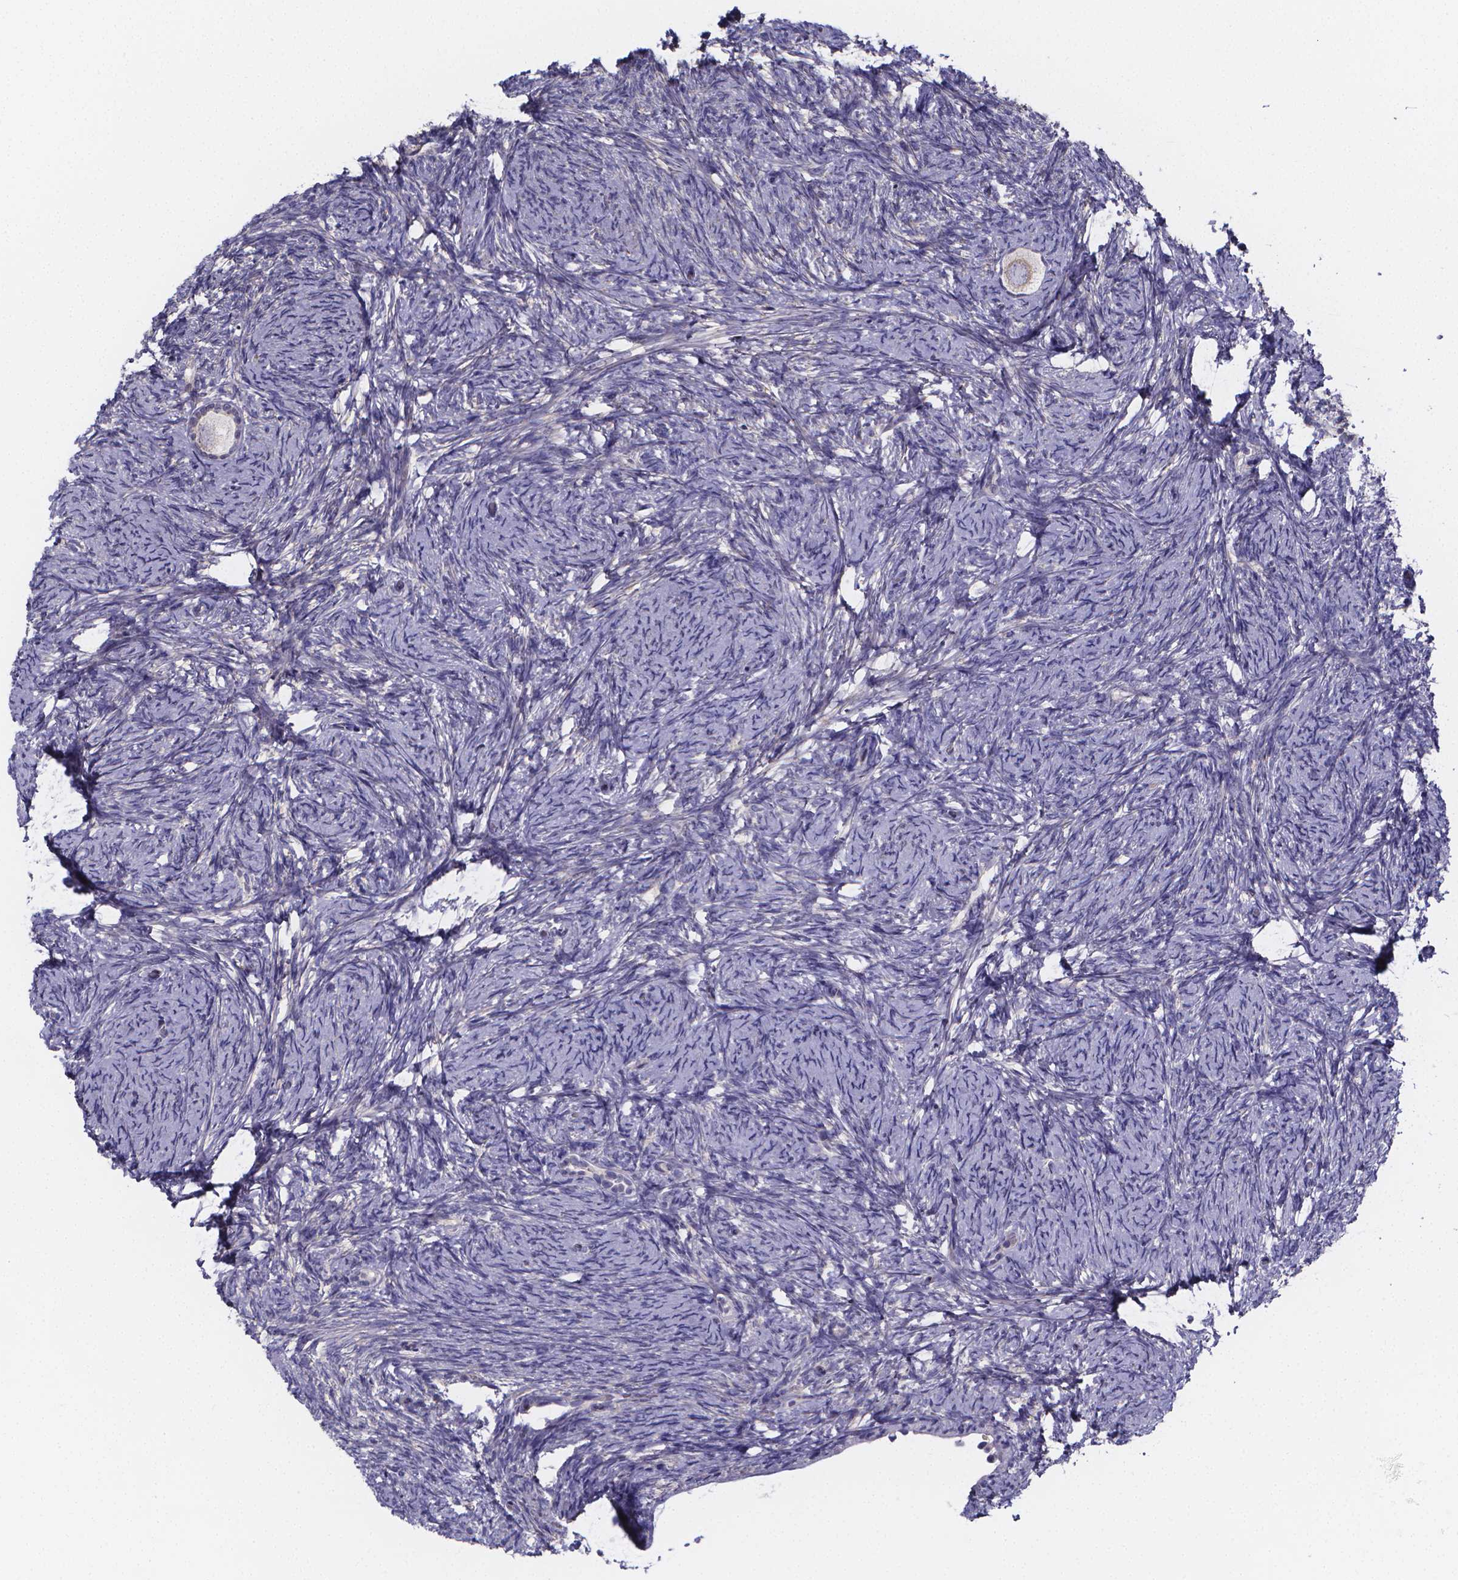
{"staining": {"intensity": "negative", "quantity": "none", "location": "none"}, "tissue": "ovary", "cell_type": "Follicle cells", "image_type": "normal", "snomed": [{"axis": "morphology", "description": "Normal tissue, NOS"}, {"axis": "topography", "description": "Ovary"}], "caption": "A high-resolution micrograph shows IHC staining of unremarkable ovary, which exhibits no significant staining in follicle cells.", "gene": "PAH", "patient": {"sex": "female", "age": 34}}